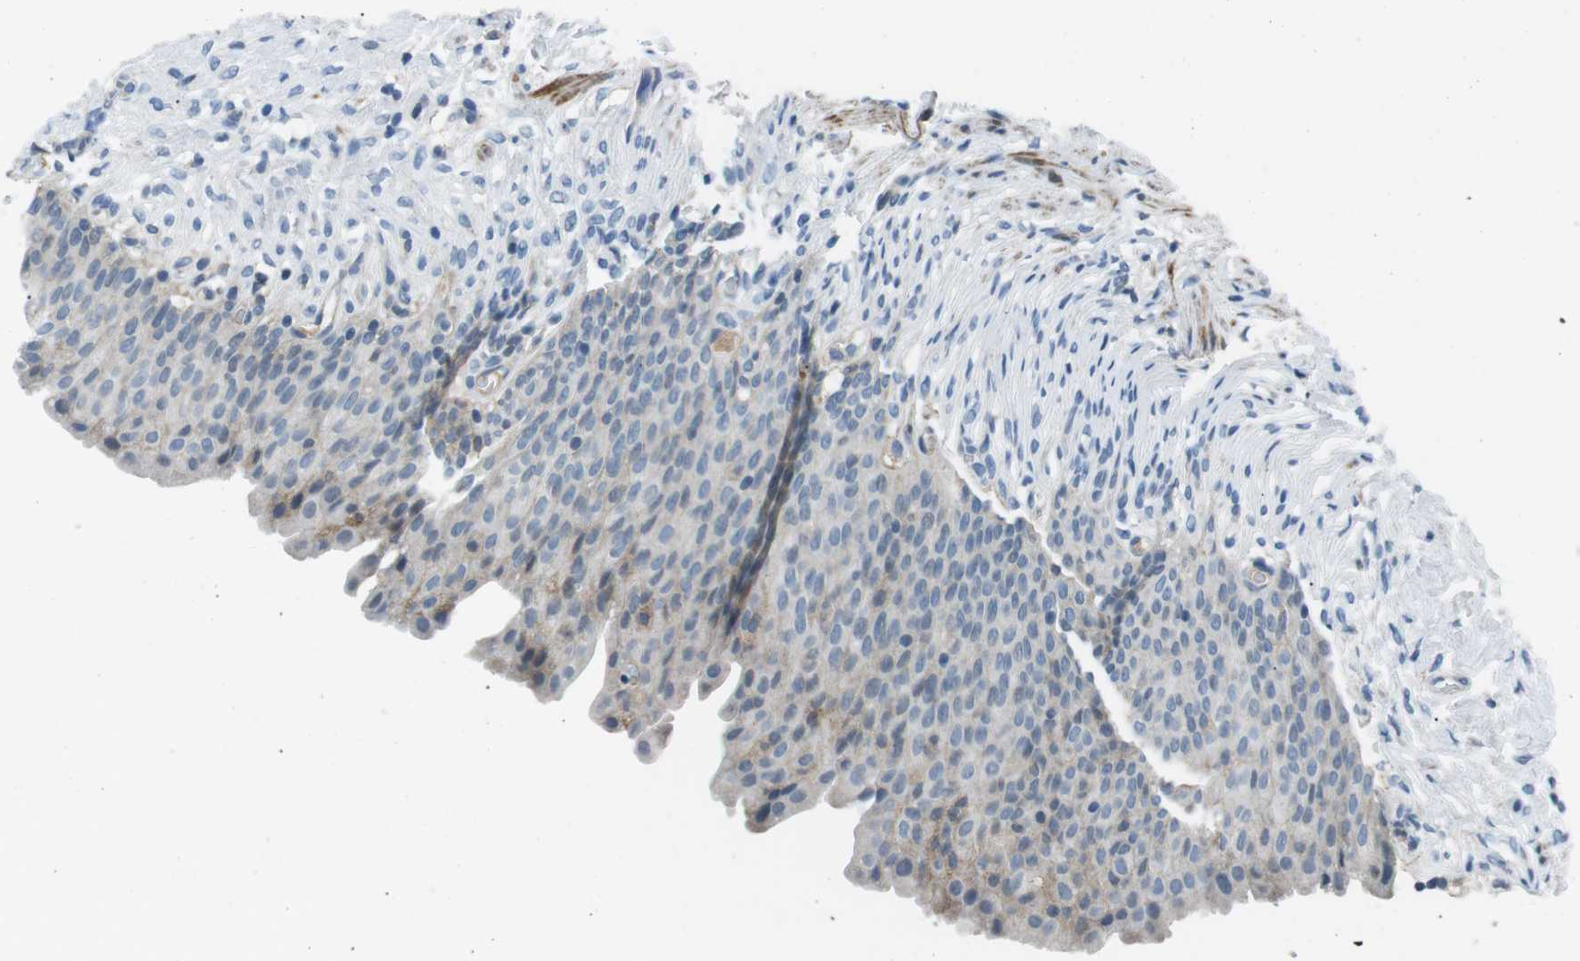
{"staining": {"intensity": "weak", "quantity": "<25%", "location": "cytoplasmic/membranous"}, "tissue": "urinary bladder", "cell_type": "Urothelial cells", "image_type": "normal", "snomed": [{"axis": "morphology", "description": "Normal tissue, NOS"}, {"axis": "topography", "description": "Urinary bladder"}], "caption": "Immunohistochemistry of normal urinary bladder reveals no positivity in urothelial cells.", "gene": "ARVCF", "patient": {"sex": "female", "age": 79}}